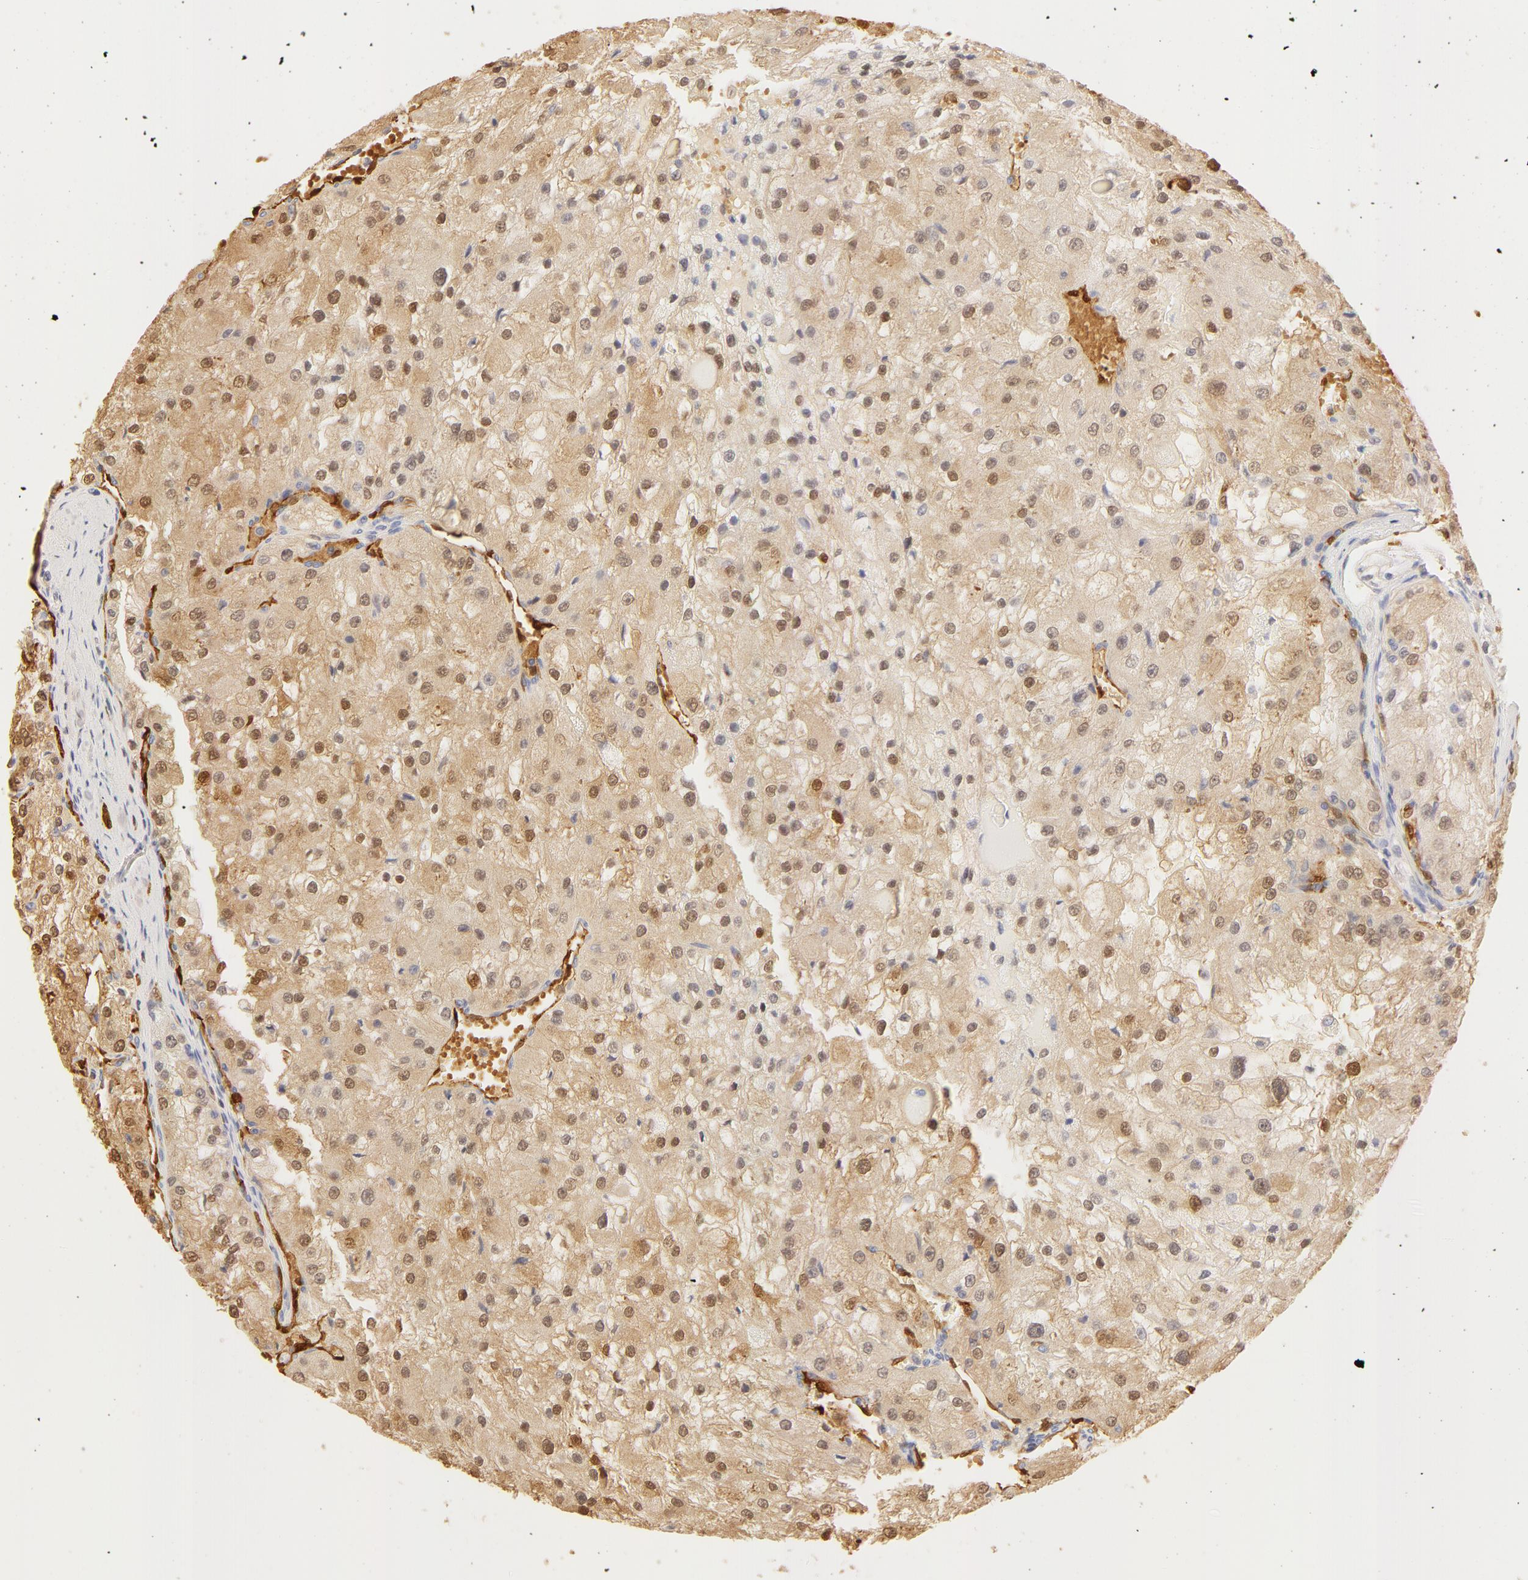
{"staining": {"intensity": "weak", "quantity": "25%-75%", "location": "nuclear"}, "tissue": "renal cancer", "cell_type": "Tumor cells", "image_type": "cancer", "snomed": [{"axis": "morphology", "description": "Adenocarcinoma, NOS"}, {"axis": "topography", "description": "Kidney"}], "caption": "Immunohistochemical staining of adenocarcinoma (renal) demonstrates low levels of weak nuclear expression in approximately 25%-75% of tumor cells.", "gene": "CA2", "patient": {"sex": "female", "age": 74}}